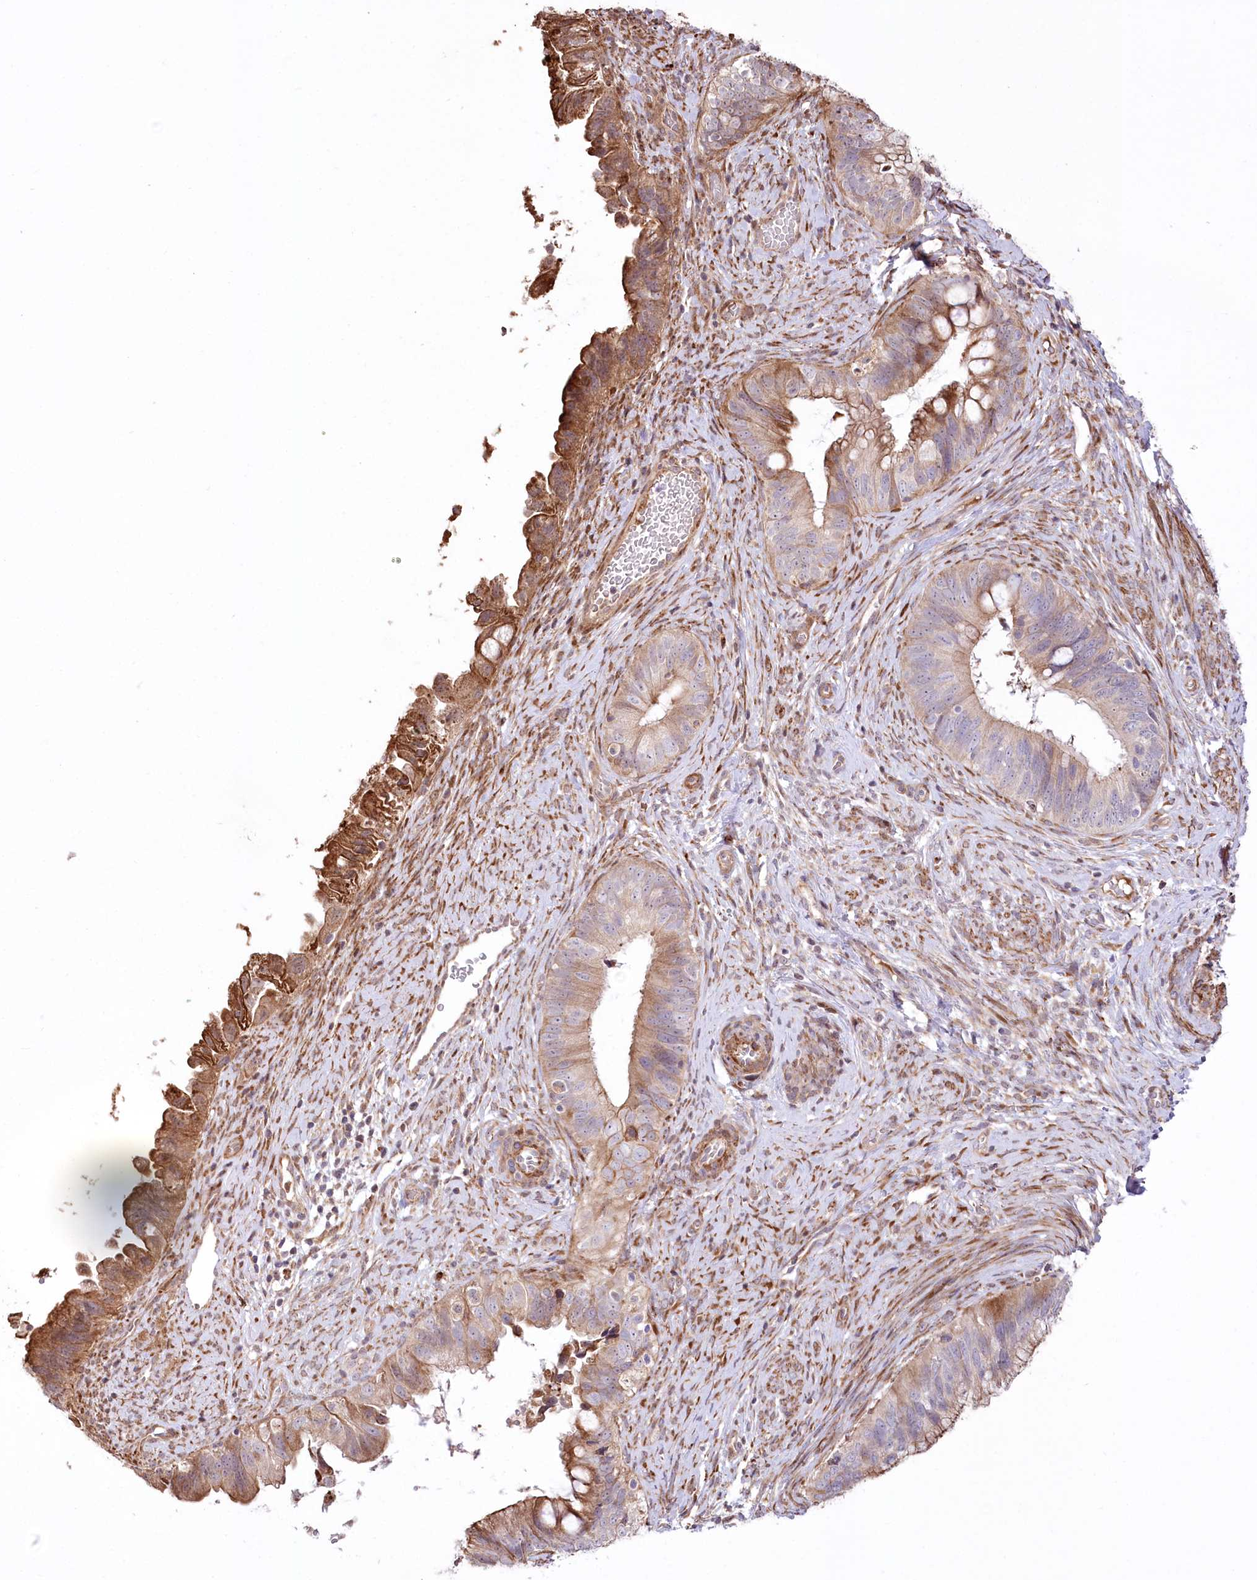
{"staining": {"intensity": "moderate", "quantity": "25%-75%", "location": "cytoplasmic/membranous"}, "tissue": "cervical cancer", "cell_type": "Tumor cells", "image_type": "cancer", "snomed": [{"axis": "morphology", "description": "Adenocarcinoma, NOS"}, {"axis": "topography", "description": "Cervix"}], "caption": "Cervical cancer stained with immunohistochemistry (IHC) reveals moderate cytoplasmic/membranous positivity in approximately 25%-75% of tumor cells. (DAB IHC, brown staining for protein, blue staining for nuclei).", "gene": "RNF24", "patient": {"sex": "female", "age": 42}}